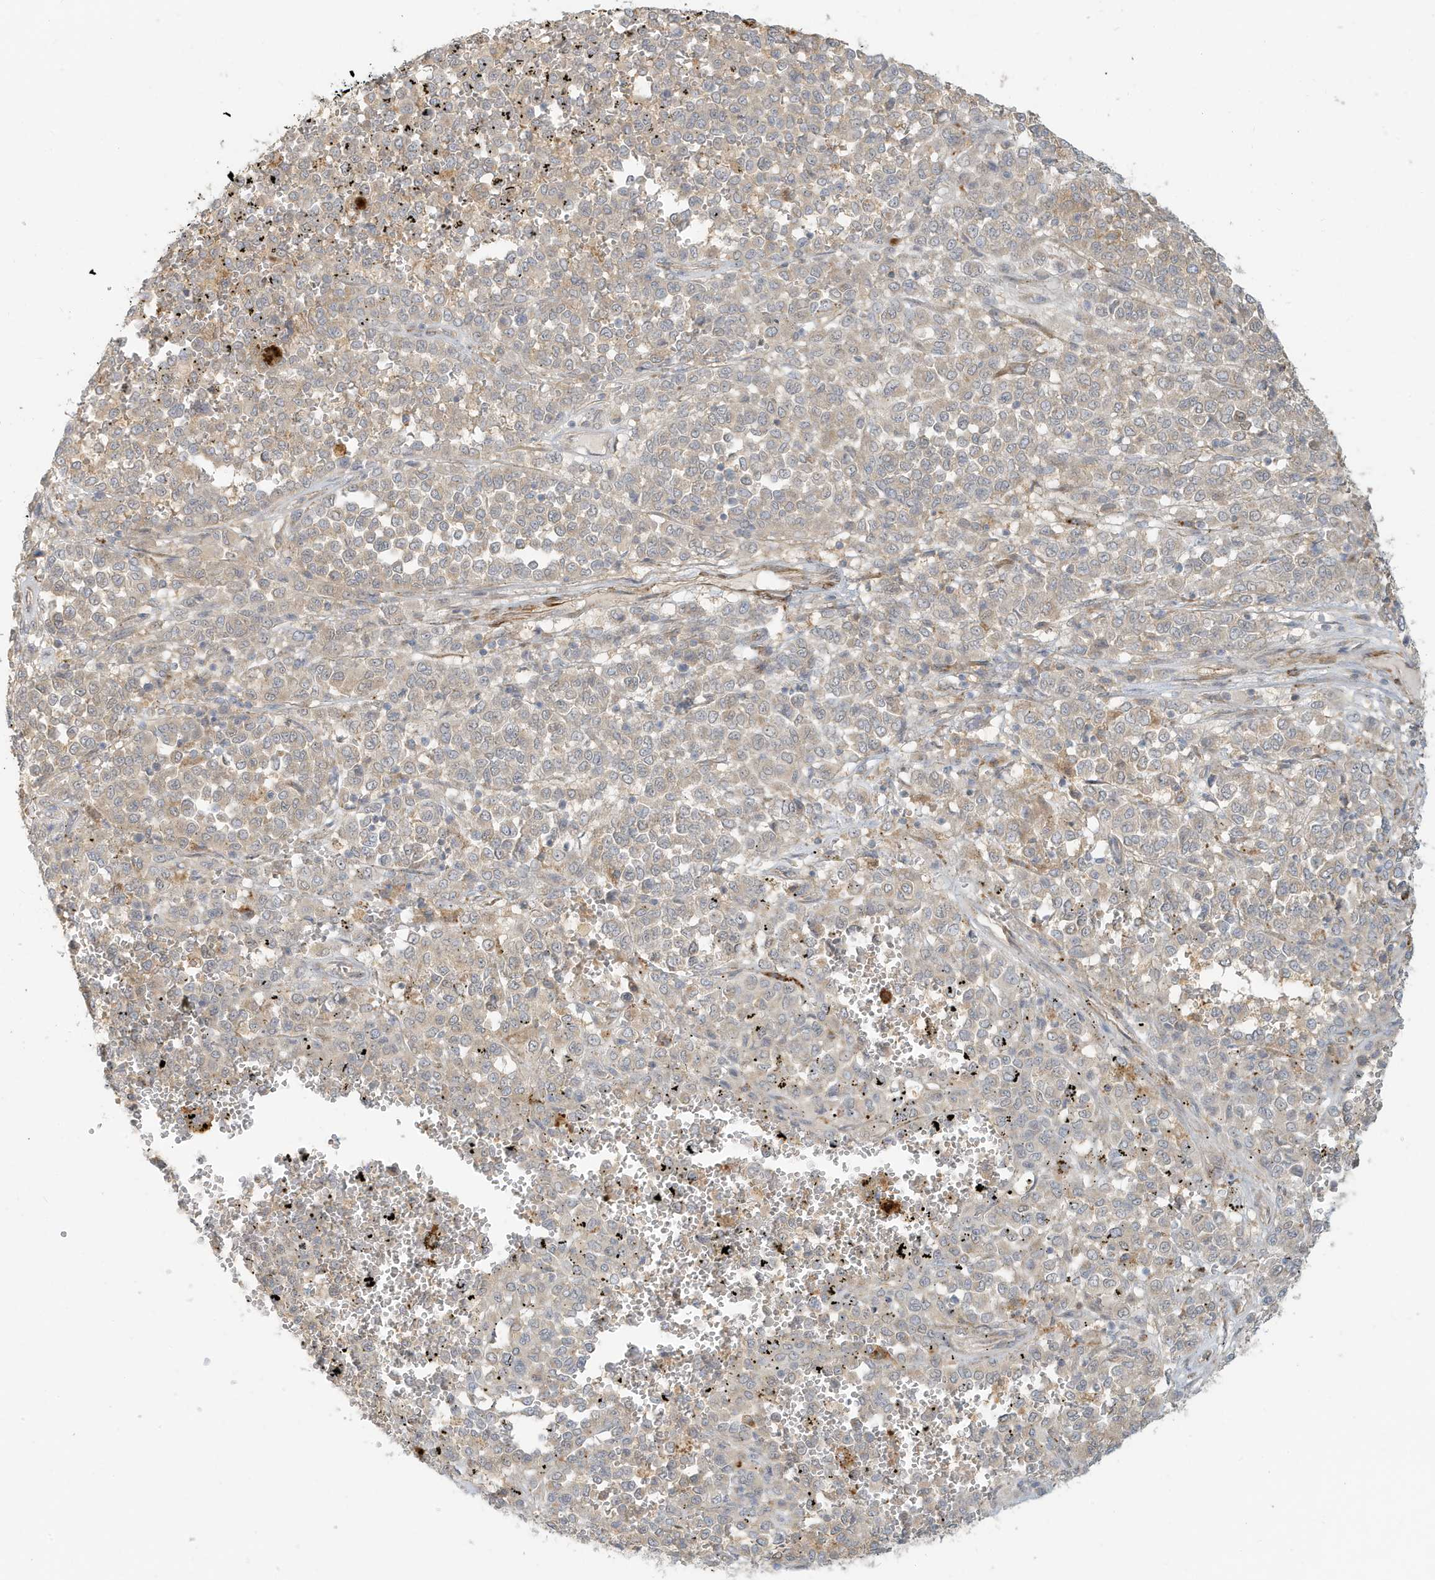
{"staining": {"intensity": "weak", "quantity": "<25%", "location": "cytoplasmic/membranous"}, "tissue": "melanoma", "cell_type": "Tumor cells", "image_type": "cancer", "snomed": [{"axis": "morphology", "description": "Malignant melanoma, Metastatic site"}, {"axis": "topography", "description": "Pancreas"}], "caption": "This is an immunohistochemistry (IHC) photomicrograph of malignant melanoma (metastatic site). There is no expression in tumor cells.", "gene": "MCOLN1", "patient": {"sex": "female", "age": 30}}